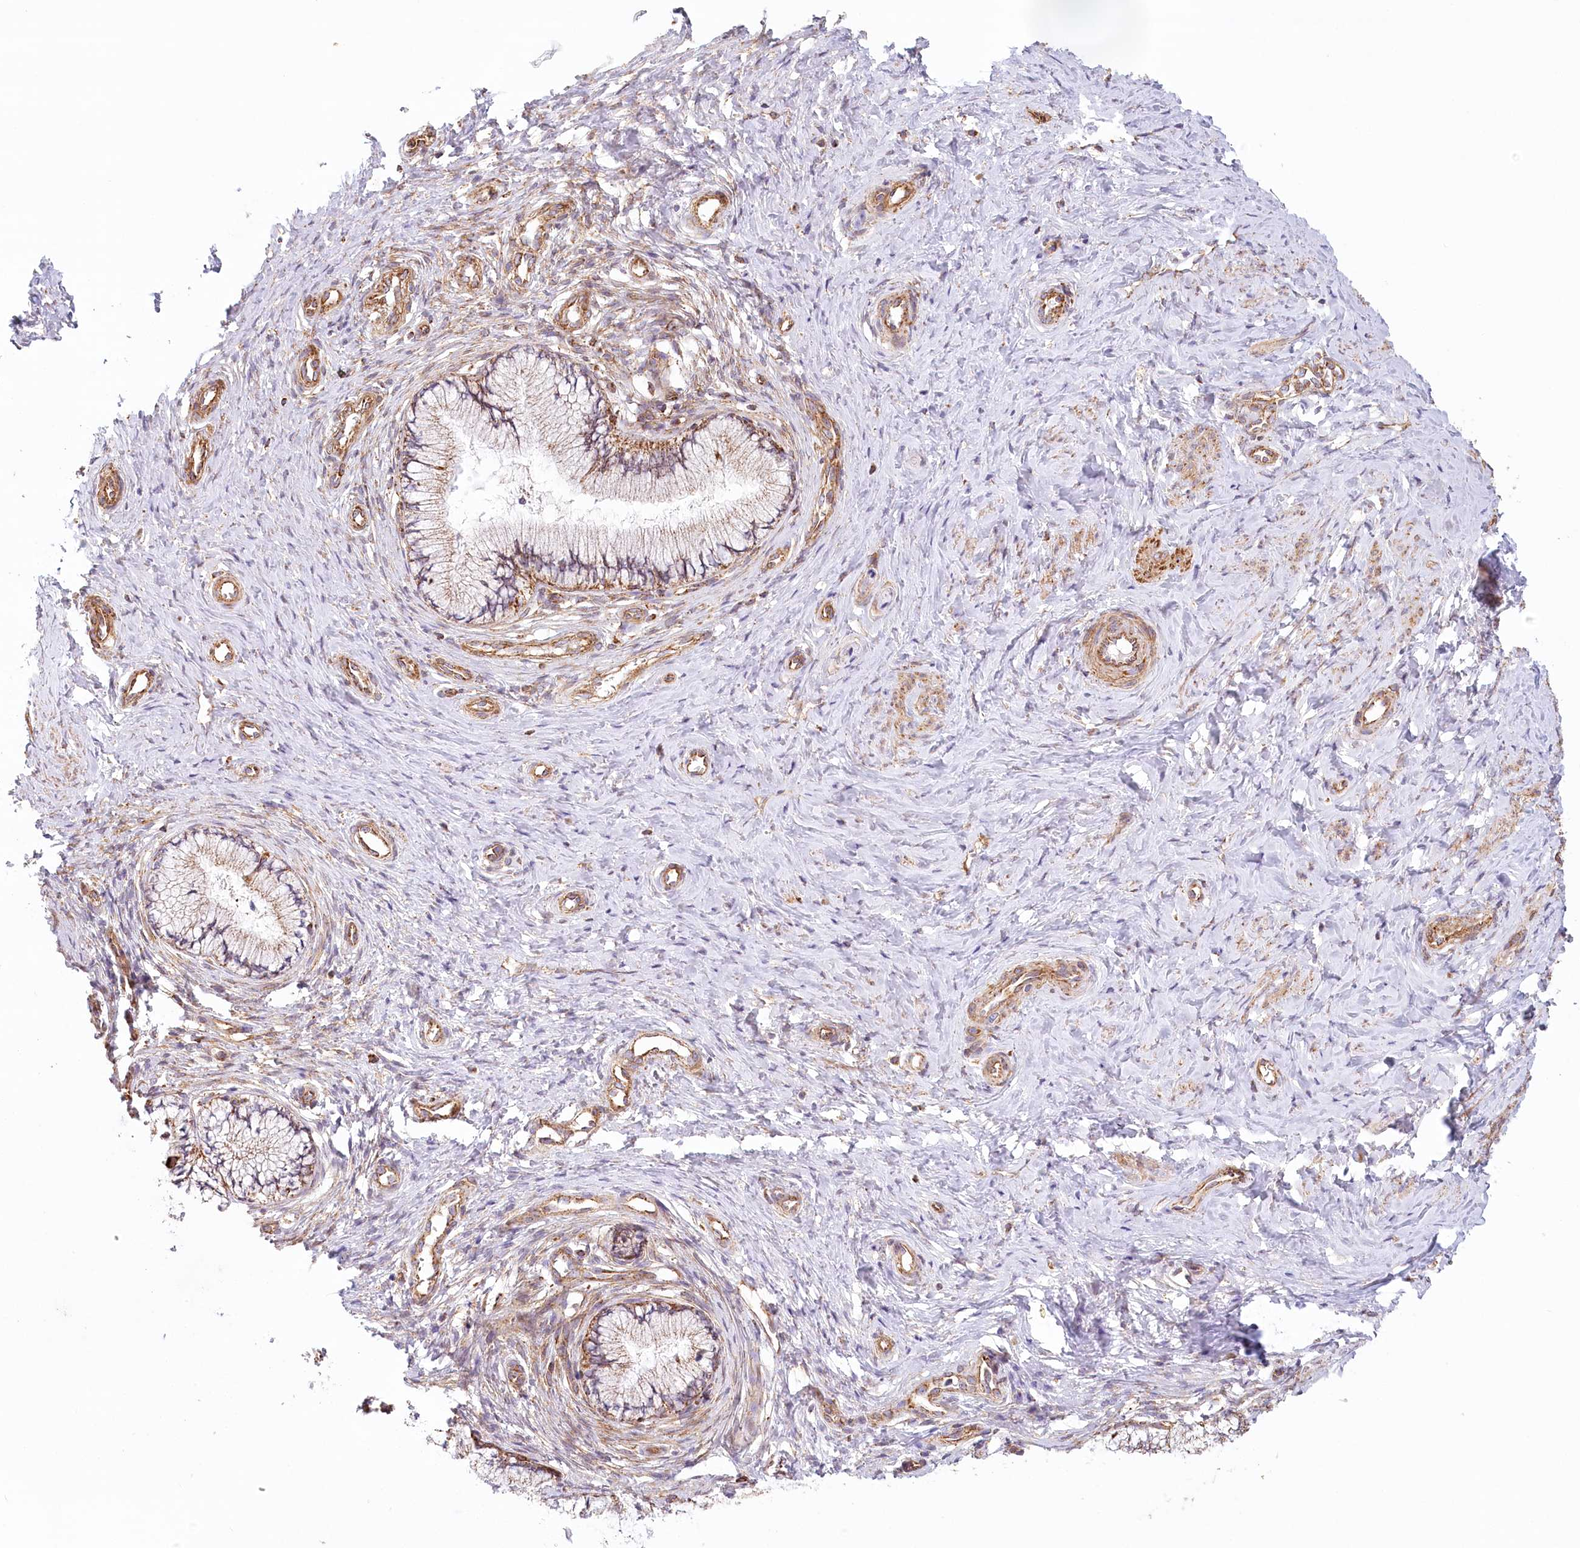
{"staining": {"intensity": "moderate", "quantity": ">75%", "location": "cytoplasmic/membranous"}, "tissue": "cervix", "cell_type": "Glandular cells", "image_type": "normal", "snomed": [{"axis": "morphology", "description": "Normal tissue, NOS"}, {"axis": "topography", "description": "Cervix"}], "caption": "Human cervix stained with a brown dye demonstrates moderate cytoplasmic/membranous positive staining in about >75% of glandular cells.", "gene": "UMPS", "patient": {"sex": "female", "age": 36}}